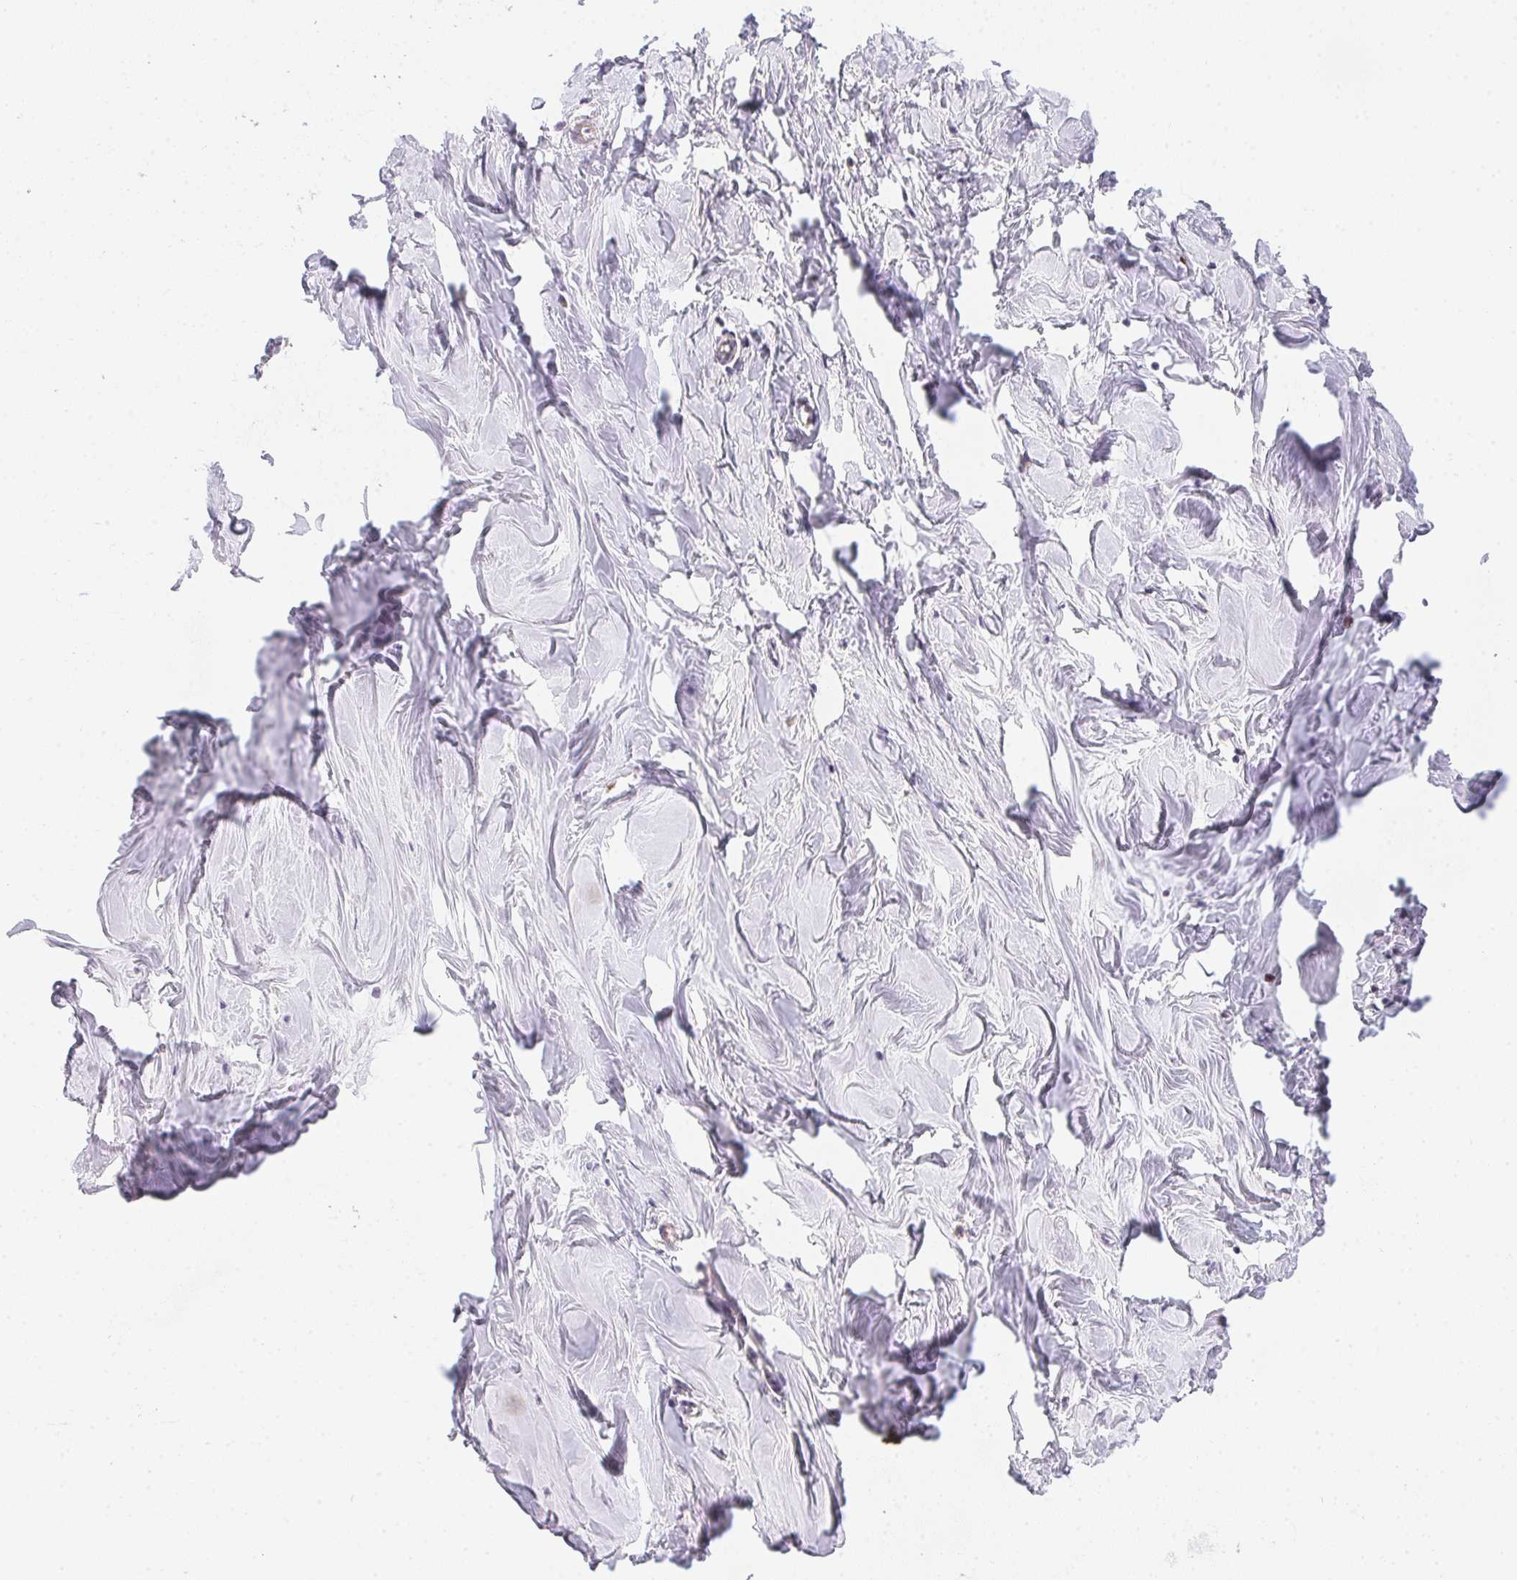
{"staining": {"intensity": "negative", "quantity": "none", "location": "none"}, "tissue": "breast", "cell_type": "Adipocytes", "image_type": "normal", "snomed": [{"axis": "morphology", "description": "Normal tissue, NOS"}, {"axis": "topography", "description": "Breast"}], "caption": "IHC histopathology image of unremarkable human breast stained for a protein (brown), which shows no expression in adipocytes. (Brightfield microscopy of DAB IHC at high magnification).", "gene": "HELLS", "patient": {"sex": "female", "age": 27}}